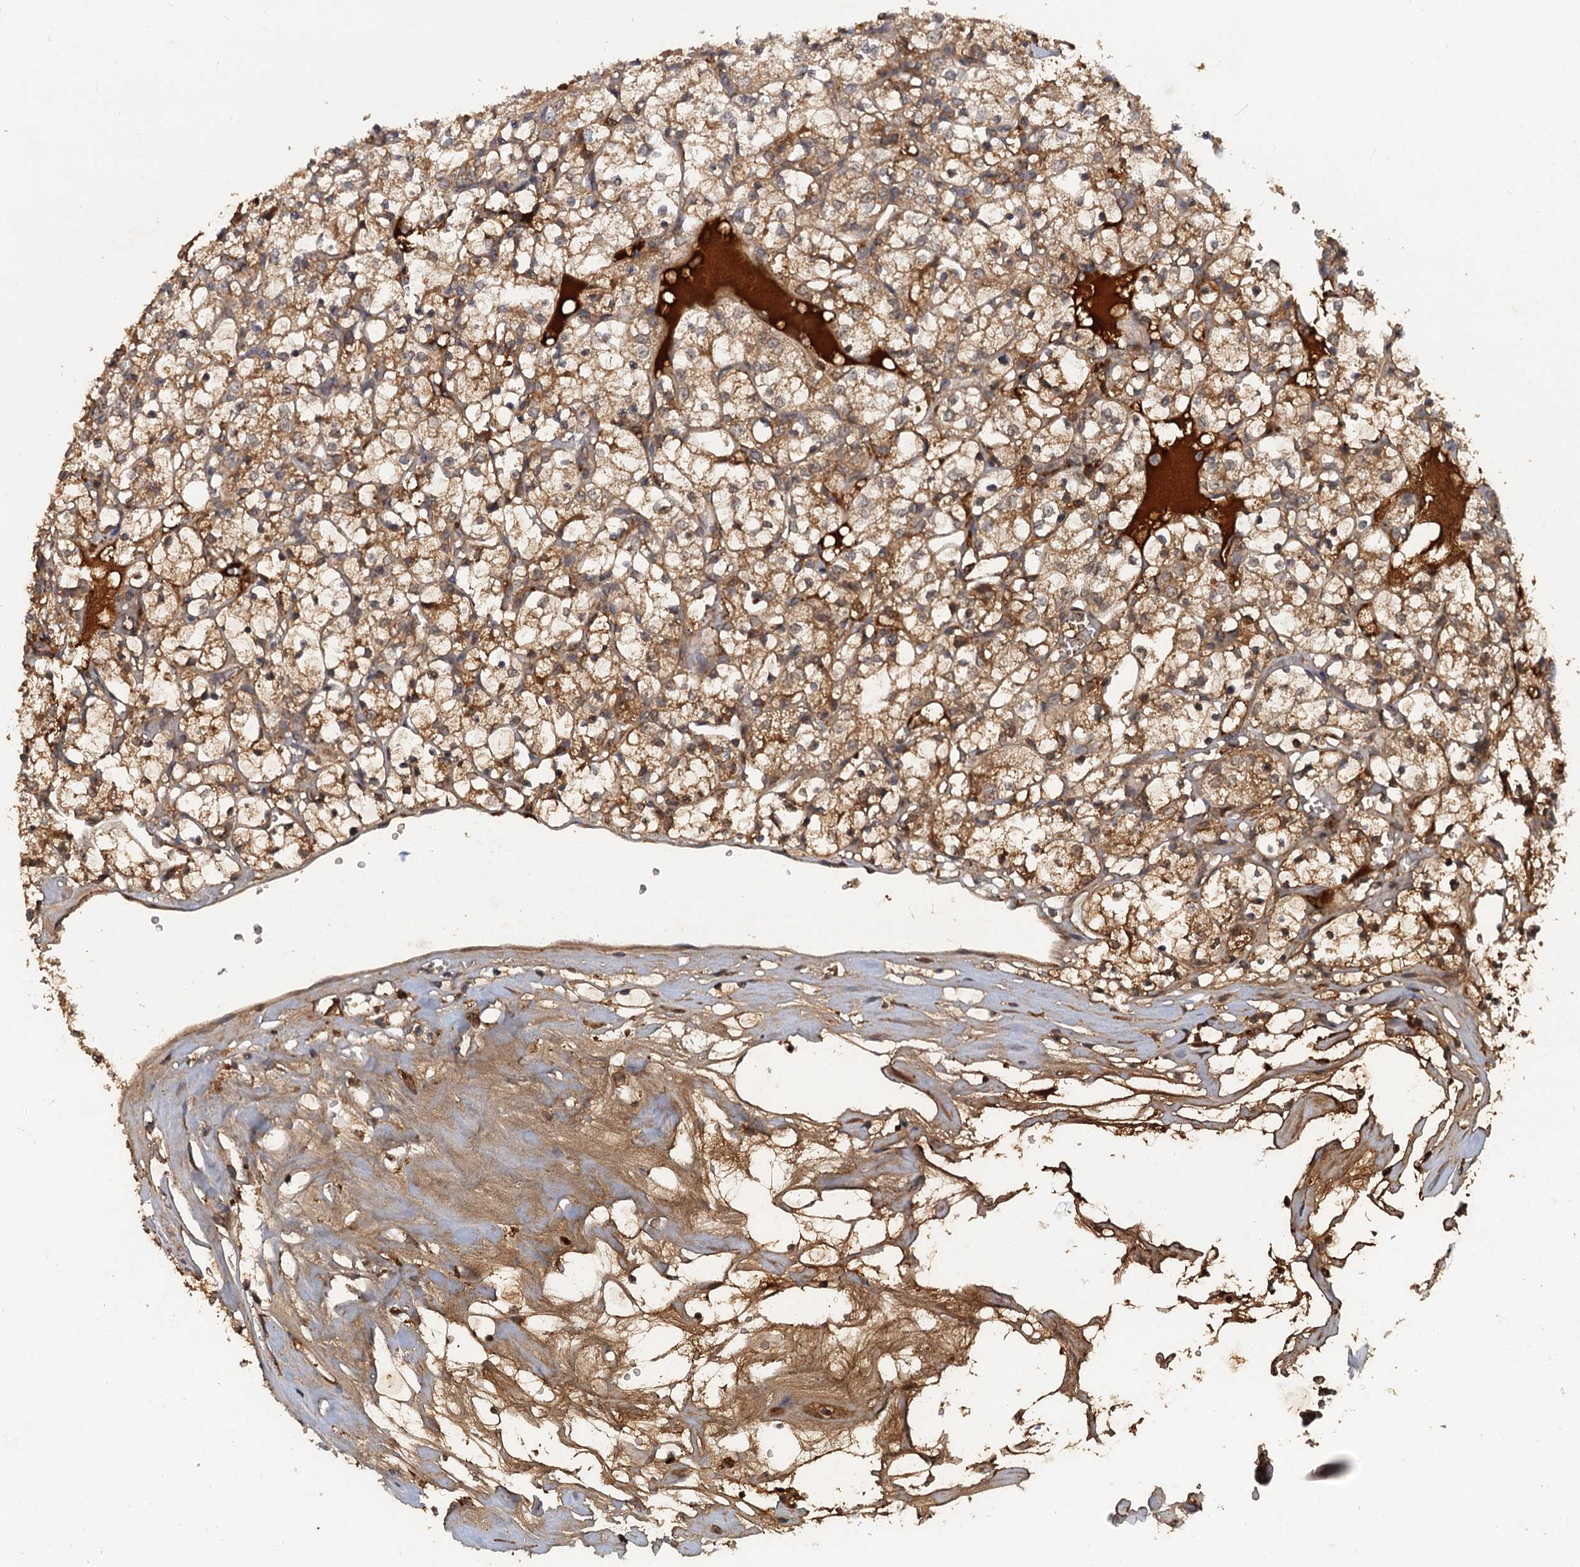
{"staining": {"intensity": "moderate", "quantity": ">75%", "location": "cytoplasmic/membranous"}, "tissue": "renal cancer", "cell_type": "Tumor cells", "image_type": "cancer", "snomed": [{"axis": "morphology", "description": "Adenocarcinoma, NOS"}, {"axis": "topography", "description": "Kidney"}], "caption": "Adenocarcinoma (renal) stained with DAB (3,3'-diaminobenzidine) immunohistochemistry (IHC) reveals medium levels of moderate cytoplasmic/membranous staining in approximately >75% of tumor cells.", "gene": "HAPLN3", "patient": {"sex": "female", "age": 69}}